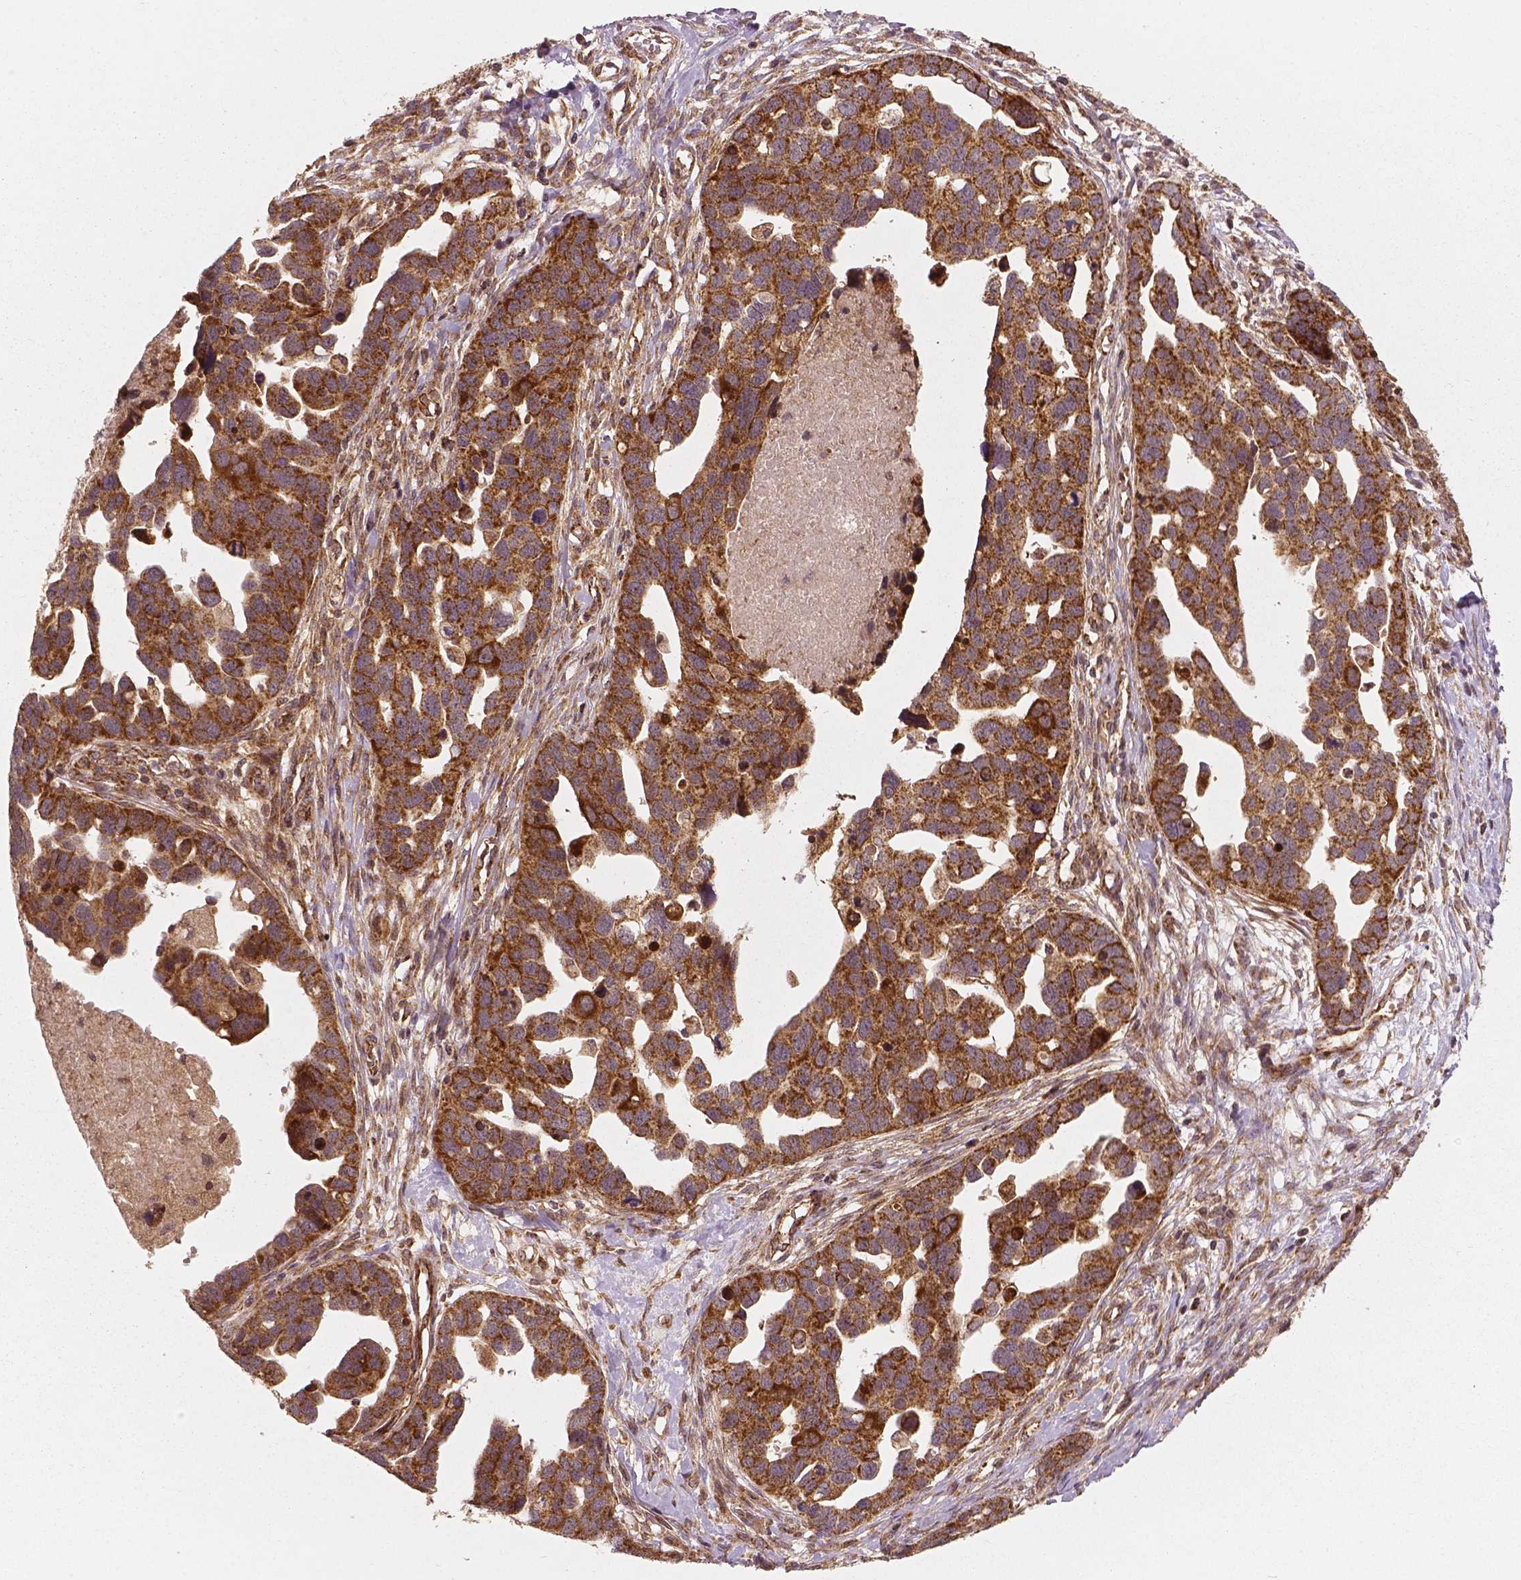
{"staining": {"intensity": "strong", "quantity": ">75%", "location": "cytoplasmic/membranous"}, "tissue": "ovarian cancer", "cell_type": "Tumor cells", "image_type": "cancer", "snomed": [{"axis": "morphology", "description": "Cystadenocarcinoma, serous, NOS"}, {"axis": "topography", "description": "Ovary"}], "caption": "Tumor cells reveal high levels of strong cytoplasmic/membranous expression in approximately >75% of cells in human serous cystadenocarcinoma (ovarian).", "gene": "PGAM5", "patient": {"sex": "female", "age": 54}}